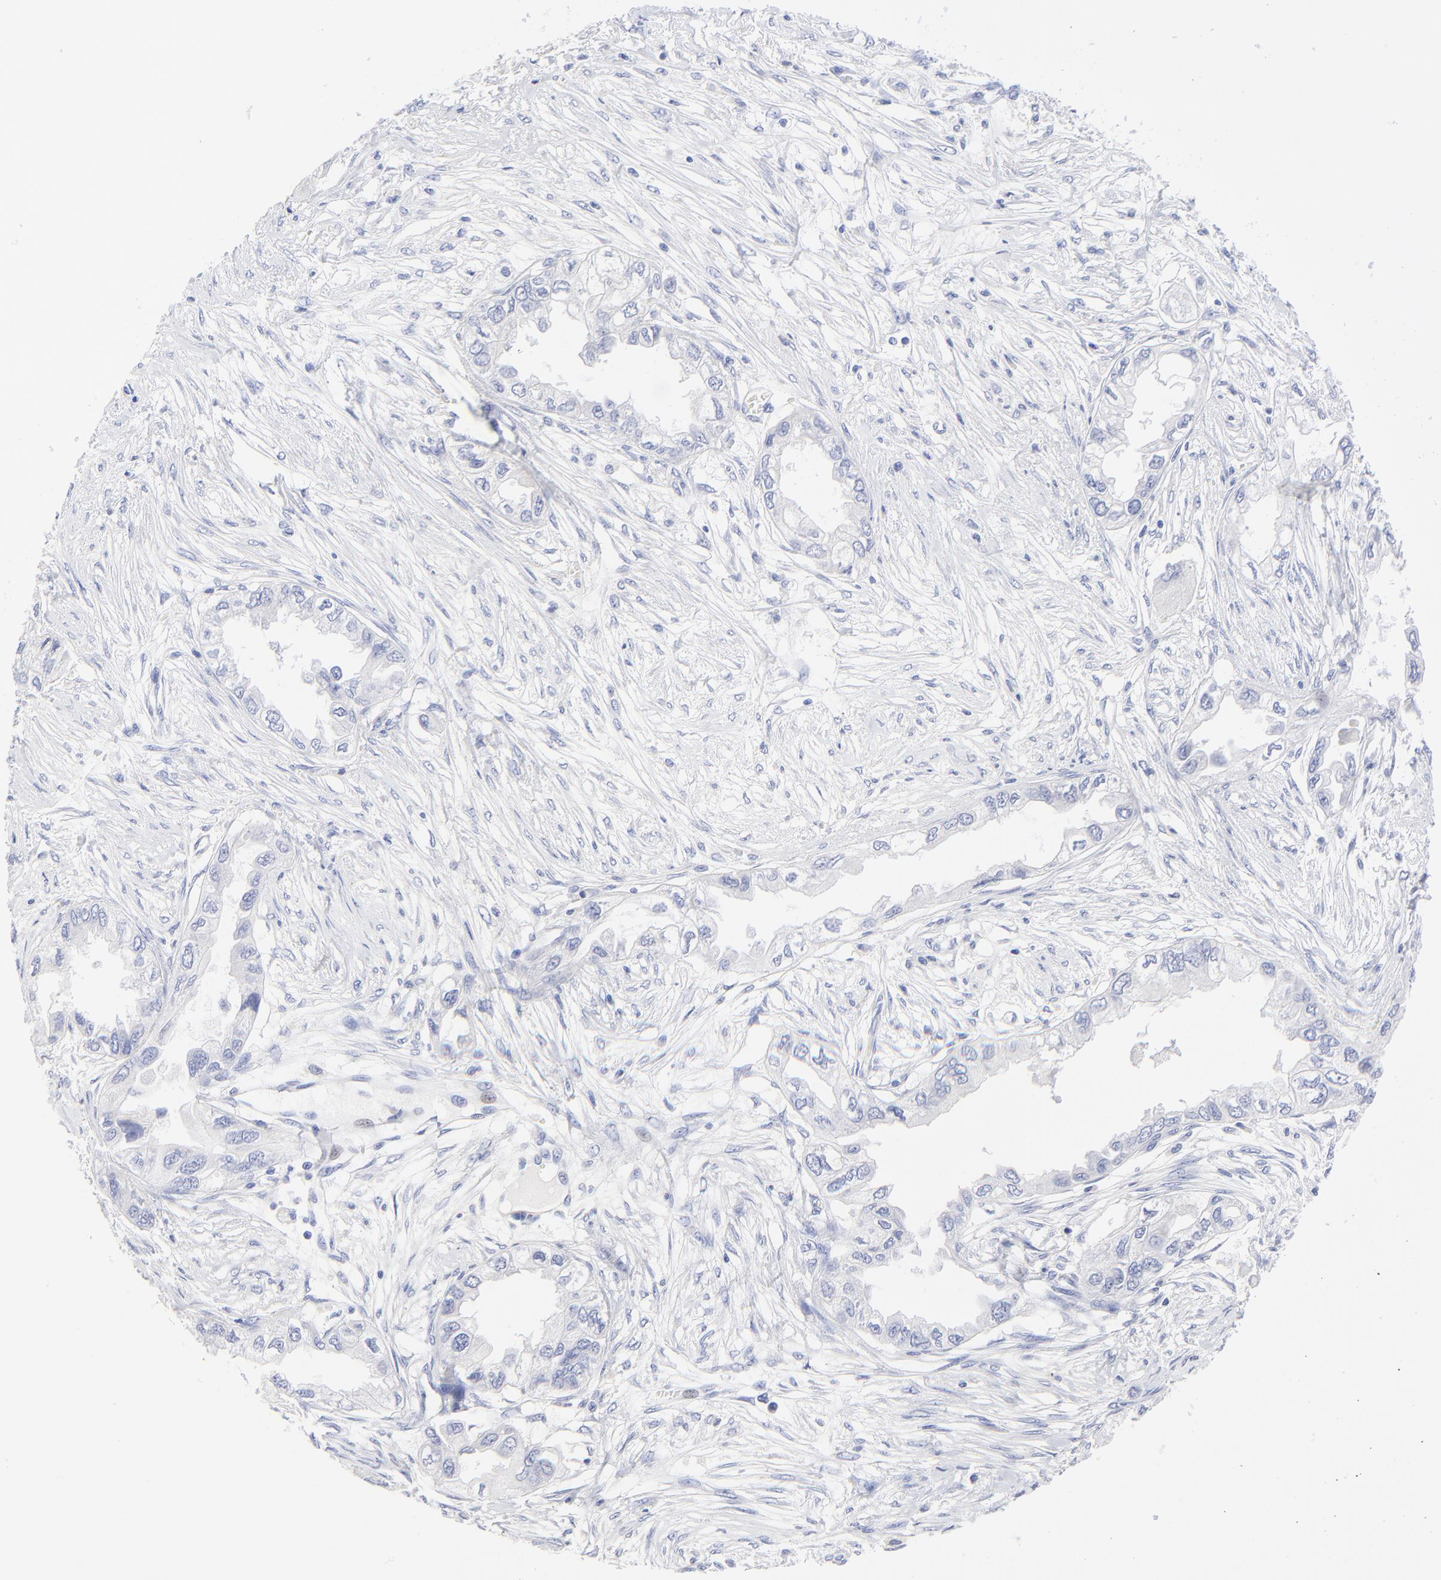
{"staining": {"intensity": "negative", "quantity": "none", "location": "none"}, "tissue": "endometrial cancer", "cell_type": "Tumor cells", "image_type": "cancer", "snomed": [{"axis": "morphology", "description": "Adenocarcinoma, NOS"}, {"axis": "topography", "description": "Endometrium"}], "caption": "Immunohistochemistry of human endometrial cancer exhibits no positivity in tumor cells. Brightfield microscopy of immunohistochemistry (IHC) stained with DAB (3,3'-diaminobenzidine) (brown) and hematoxylin (blue), captured at high magnification.", "gene": "SULT4A1", "patient": {"sex": "female", "age": 67}}